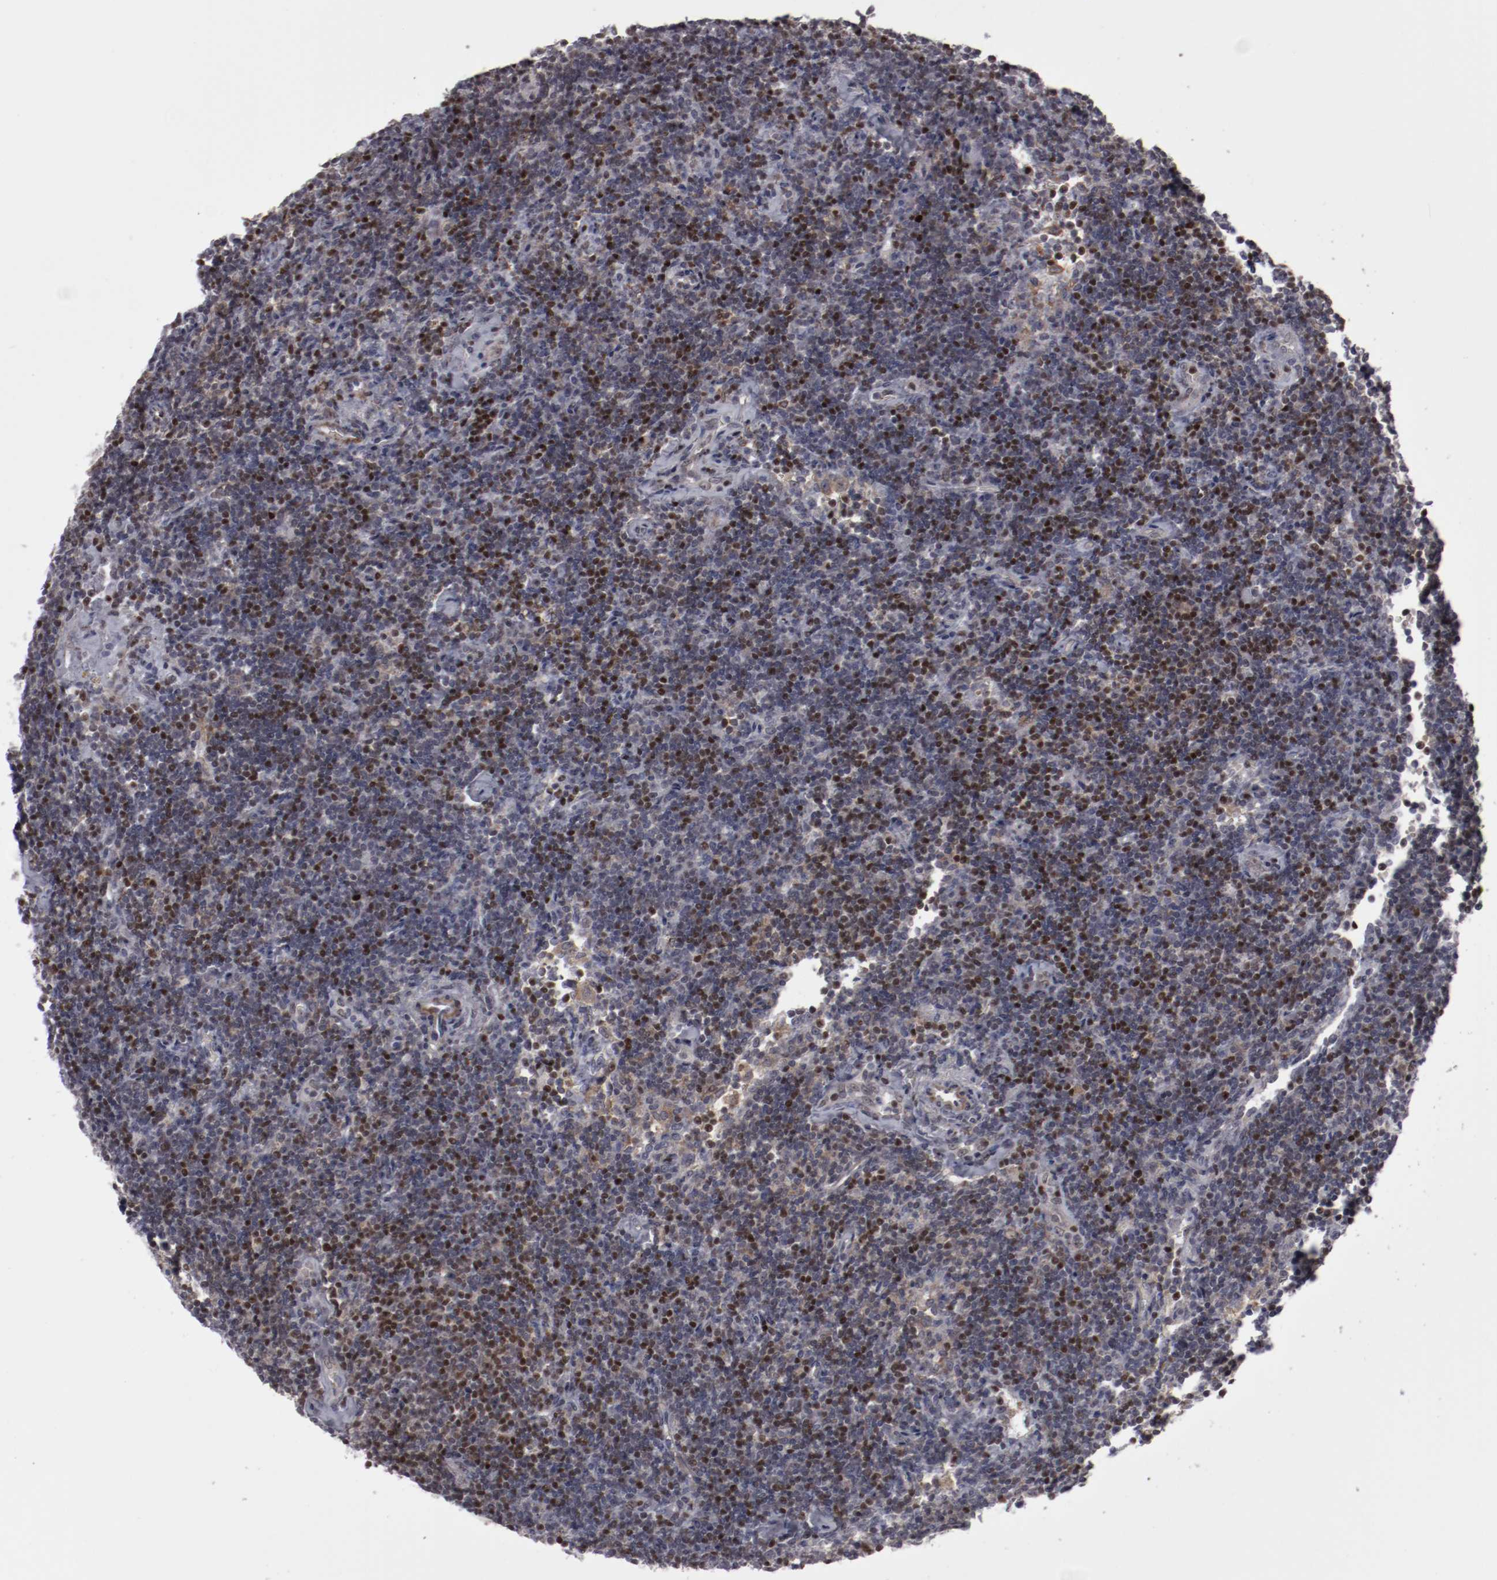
{"staining": {"intensity": "moderate", "quantity": "25%-75%", "location": "cytoplasmic/membranous,nuclear"}, "tissue": "lymphoma", "cell_type": "Tumor cells", "image_type": "cancer", "snomed": [{"axis": "morphology", "description": "Malignant lymphoma, non-Hodgkin's type, Low grade"}, {"axis": "topography", "description": "Lymph node"}], "caption": "This micrograph demonstrates immunohistochemistry staining of low-grade malignant lymphoma, non-Hodgkin's type, with medium moderate cytoplasmic/membranous and nuclear positivity in about 25%-75% of tumor cells.", "gene": "LEF1", "patient": {"sex": "male", "age": 70}}